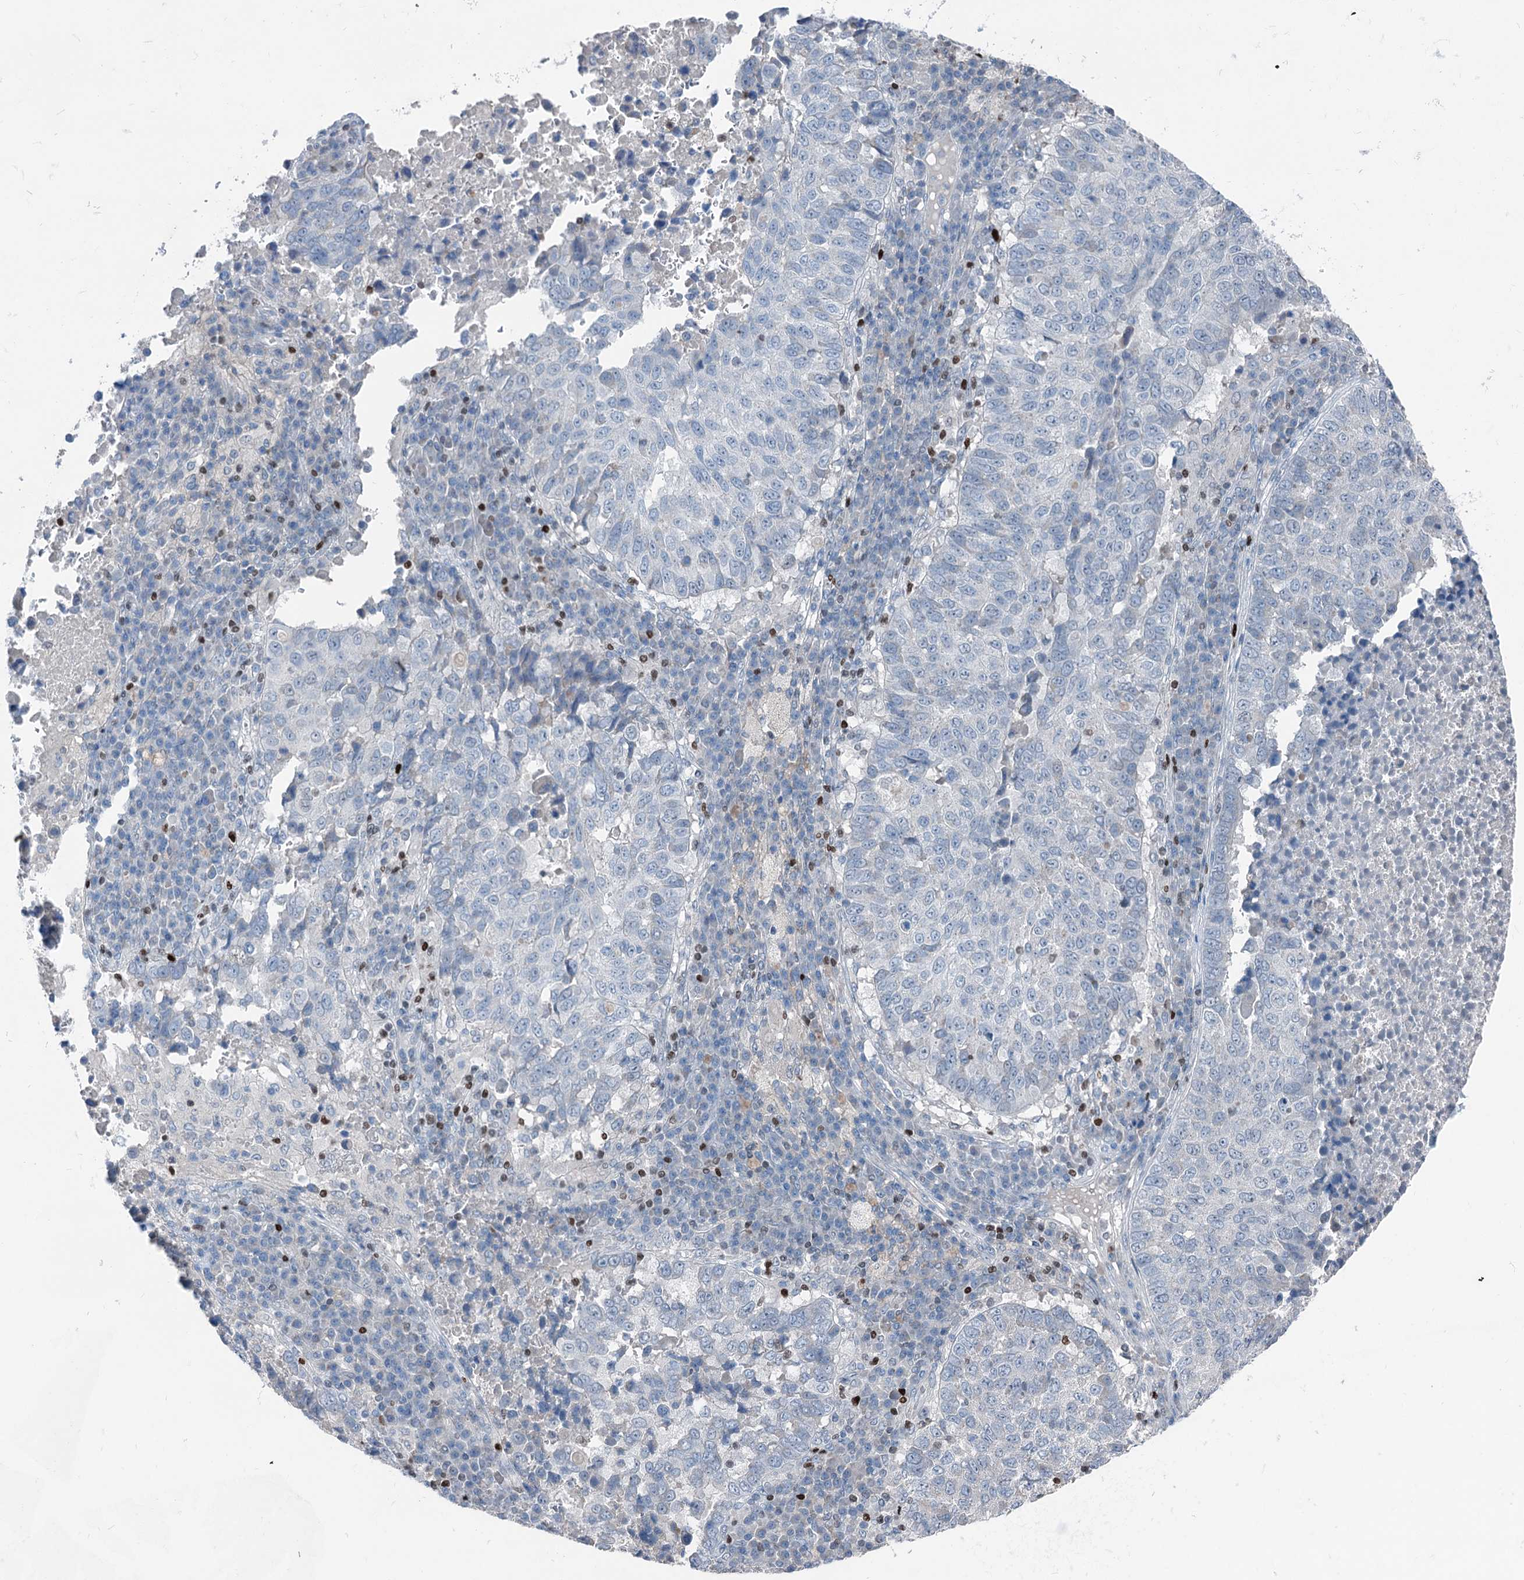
{"staining": {"intensity": "negative", "quantity": "none", "location": "none"}, "tissue": "lung cancer", "cell_type": "Tumor cells", "image_type": "cancer", "snomed": [{"axis": "morphology", "description": "Squamous cell carcinoma, NOS"}, {"axis": "topography", "description": "Lung"}], "caption": "Squamous cell carcinoma (lung) stained for a protein using immunohistochemistry (IHC) displays no expression tumor cells.", "gene": "ELP4", "patient": {"sex": "male", "age": 73}}